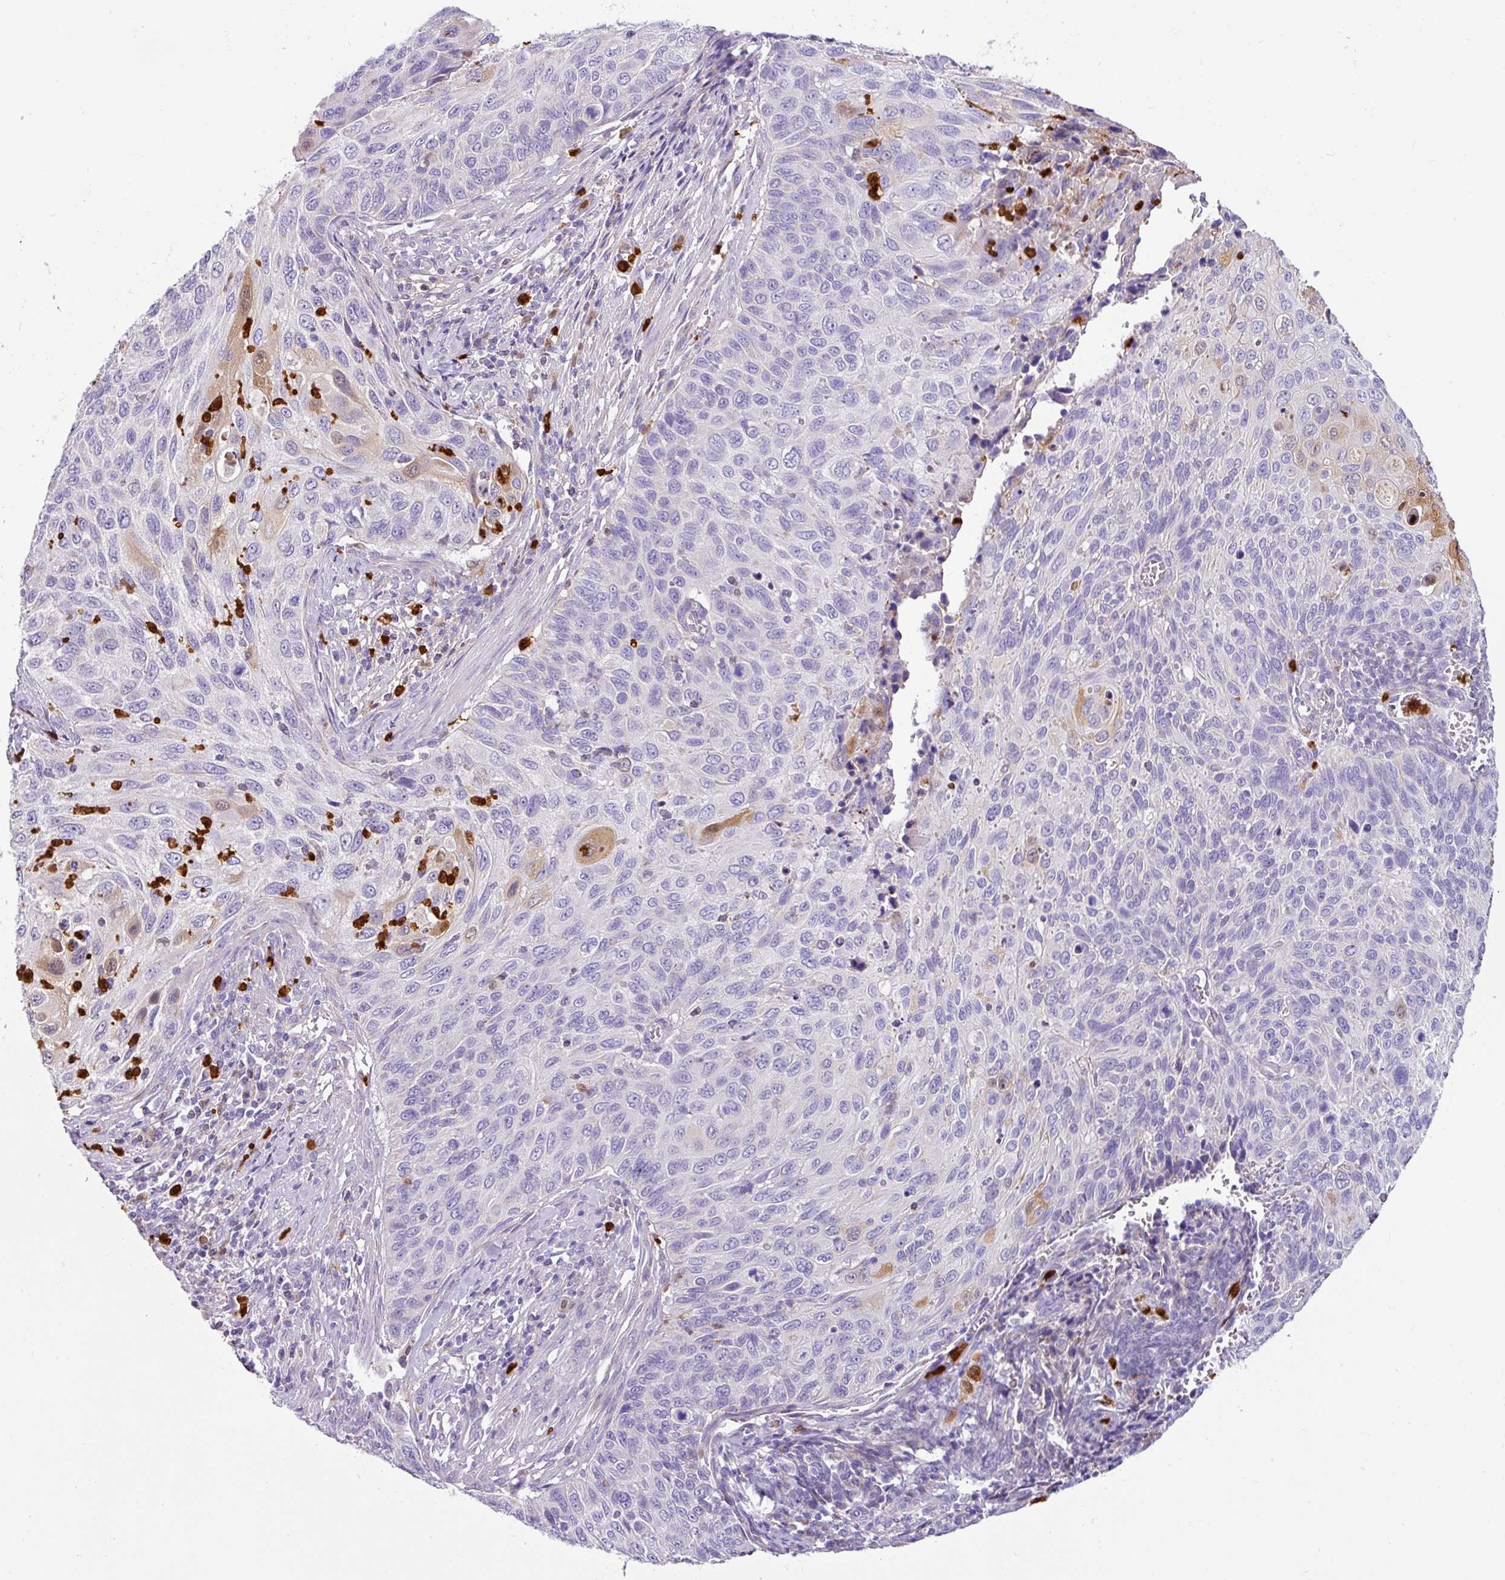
{"staining": {"intensity": "moderate", "quantity": "<25%", "location": "cytoplasmic/membranous,nuclear"}, "tissue": "cervical cancer", "cell_type": "Tumor cells", "image_type": "cancer", "snomed": [{"axis": "morphology", "description": "Squamous cell carcinoma, NOS"}, {"axis": "topography", "description": "Cervix"}], "caption": "The micrograph reveals a brown stain indicating the presence of a protein in the cytoplasmic/membranous and nuclear of tumor cells in cervical cancer. (IHC, brightfield microscopy, high magnification).", "gene": "SH2D3C", "patient": {"sex": "female", "age": 70}}